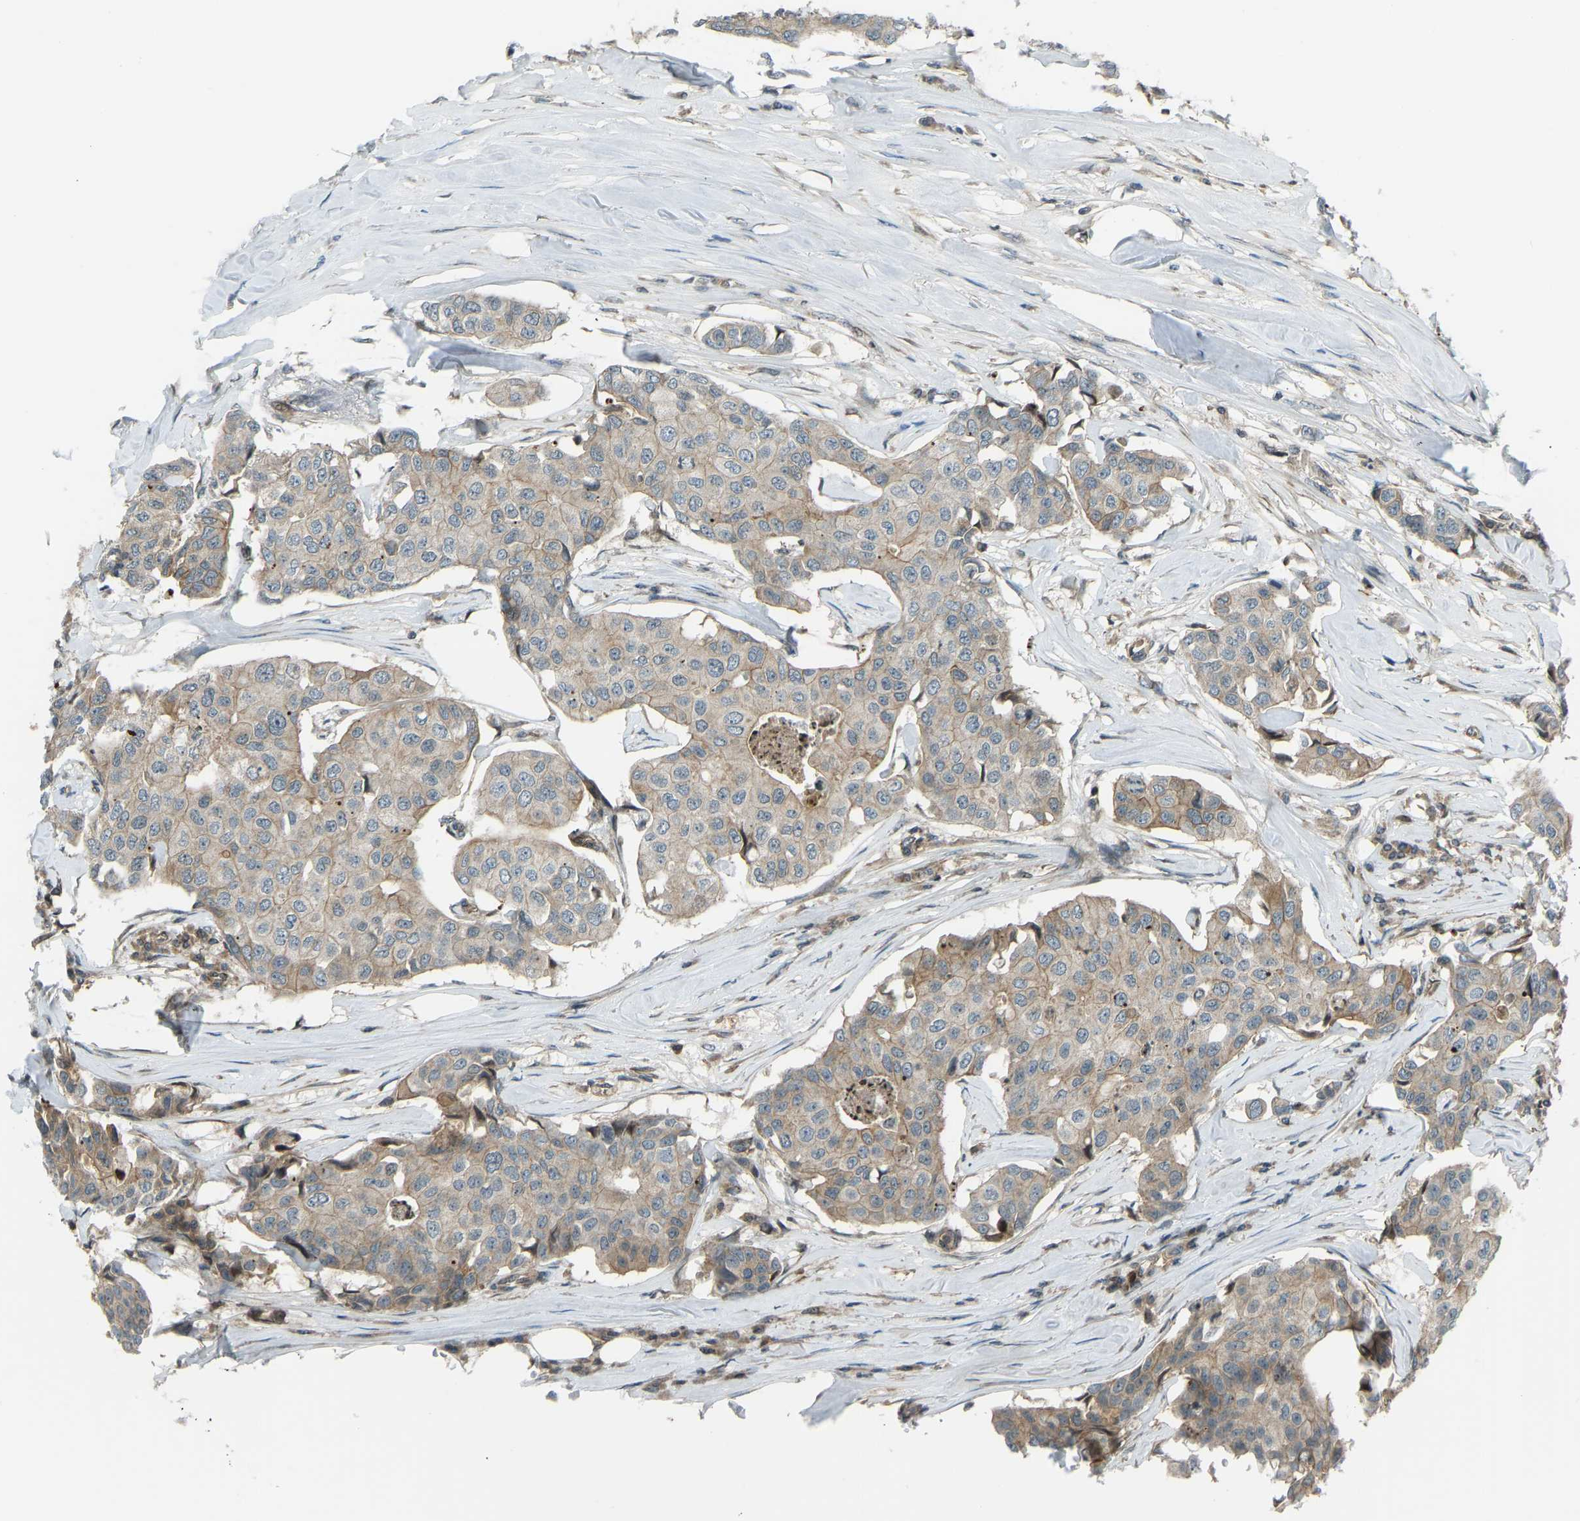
{"staining": {"intensity": "weak", "quantity": ">75%", "location": "cytoplasmic/membranous"}, "tissue": "breast cancer", "cell_type": "Tumor cells", "image_type": "cancer", "snomed": [{"axis": "morphology", "description": "Duct carcinoma"}, {"axis": "topography", "description": "Breast"}], "caption": "Brown immunohistochemical staining in human breast intraductal carcinoma exhibits weak cytoplasmic/membranous expression in approximately >75% of tumor cells.", "gene": "SVOPL", "patient": {"sex": "female", "age": 80}}